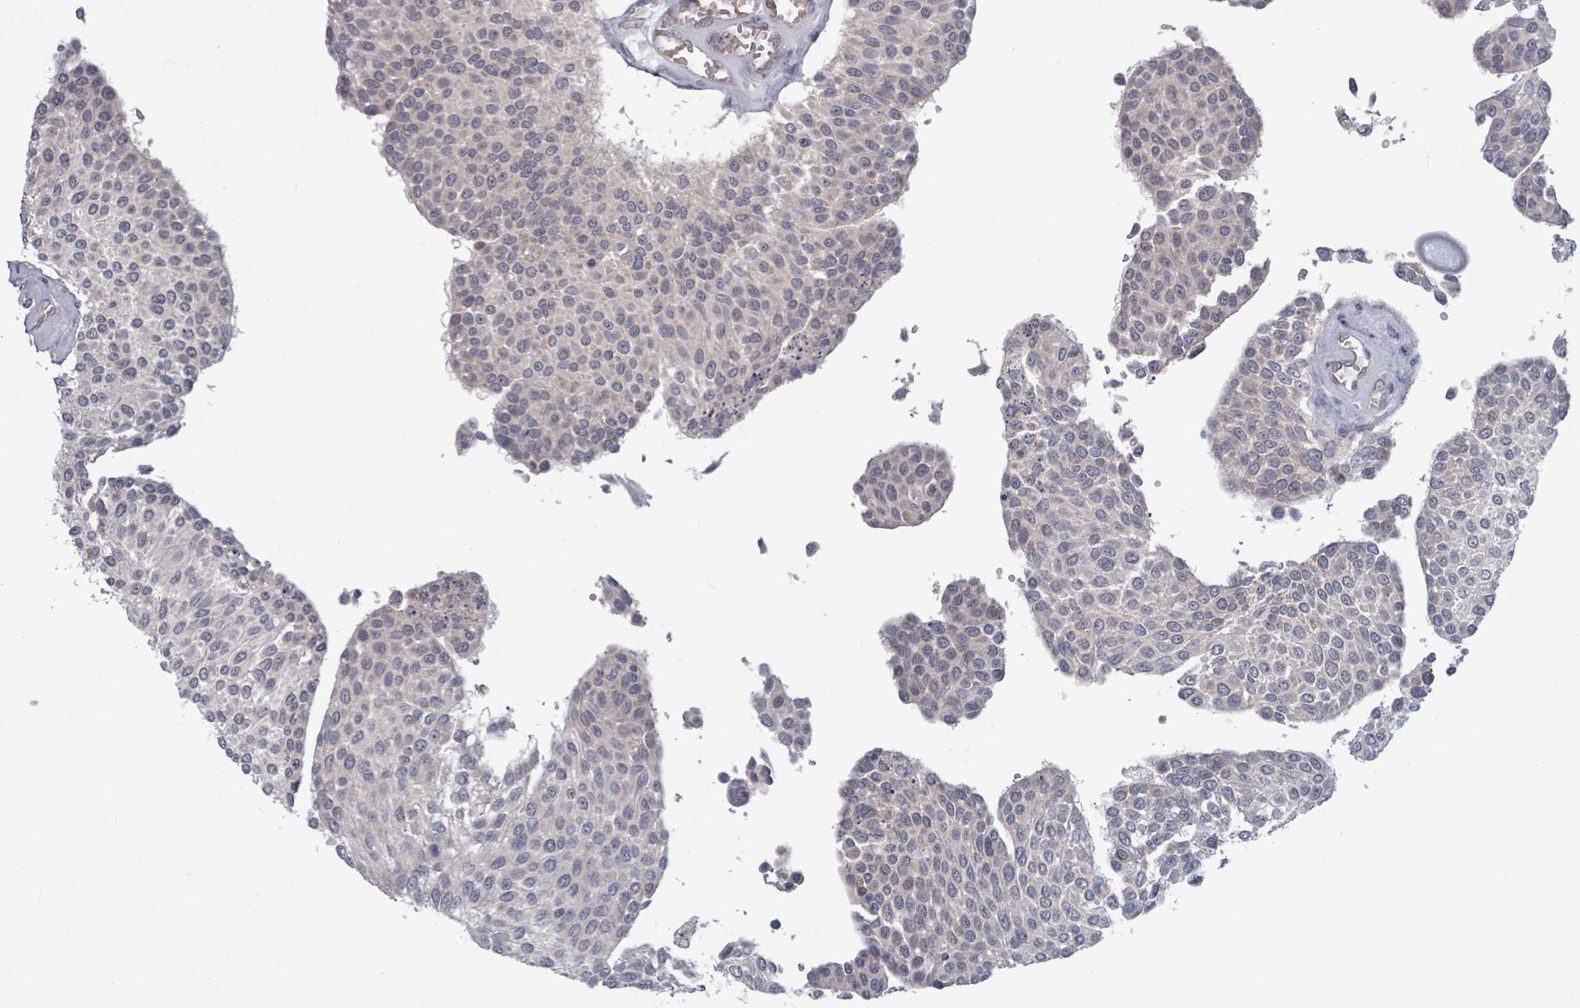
{"staining": {"intensity": "negative", "quantity": "none", "location": "none"}, "tissue": "urothelial cancer", "cell_type": "Tumor cells", "image_type": "cancer", "snomed": [{"axis": "morphology", "description": "Urothelial carcinoma, NOS"}, {"axis": "topography", "description": "Urinary bladder"}], "caption": "This is a image of immunohistochemistry staining of urothelial cancer, which shows no staining in tumor cells. (Stains: DAB (3,3'-diaminobenzidine) immunohistochemistry with hematoxylin counter stain, Microscopy: brightfield microscopy at high magnification).", "gene": "FKBP1A", "patient": {"sex": "male", "age": 55}}